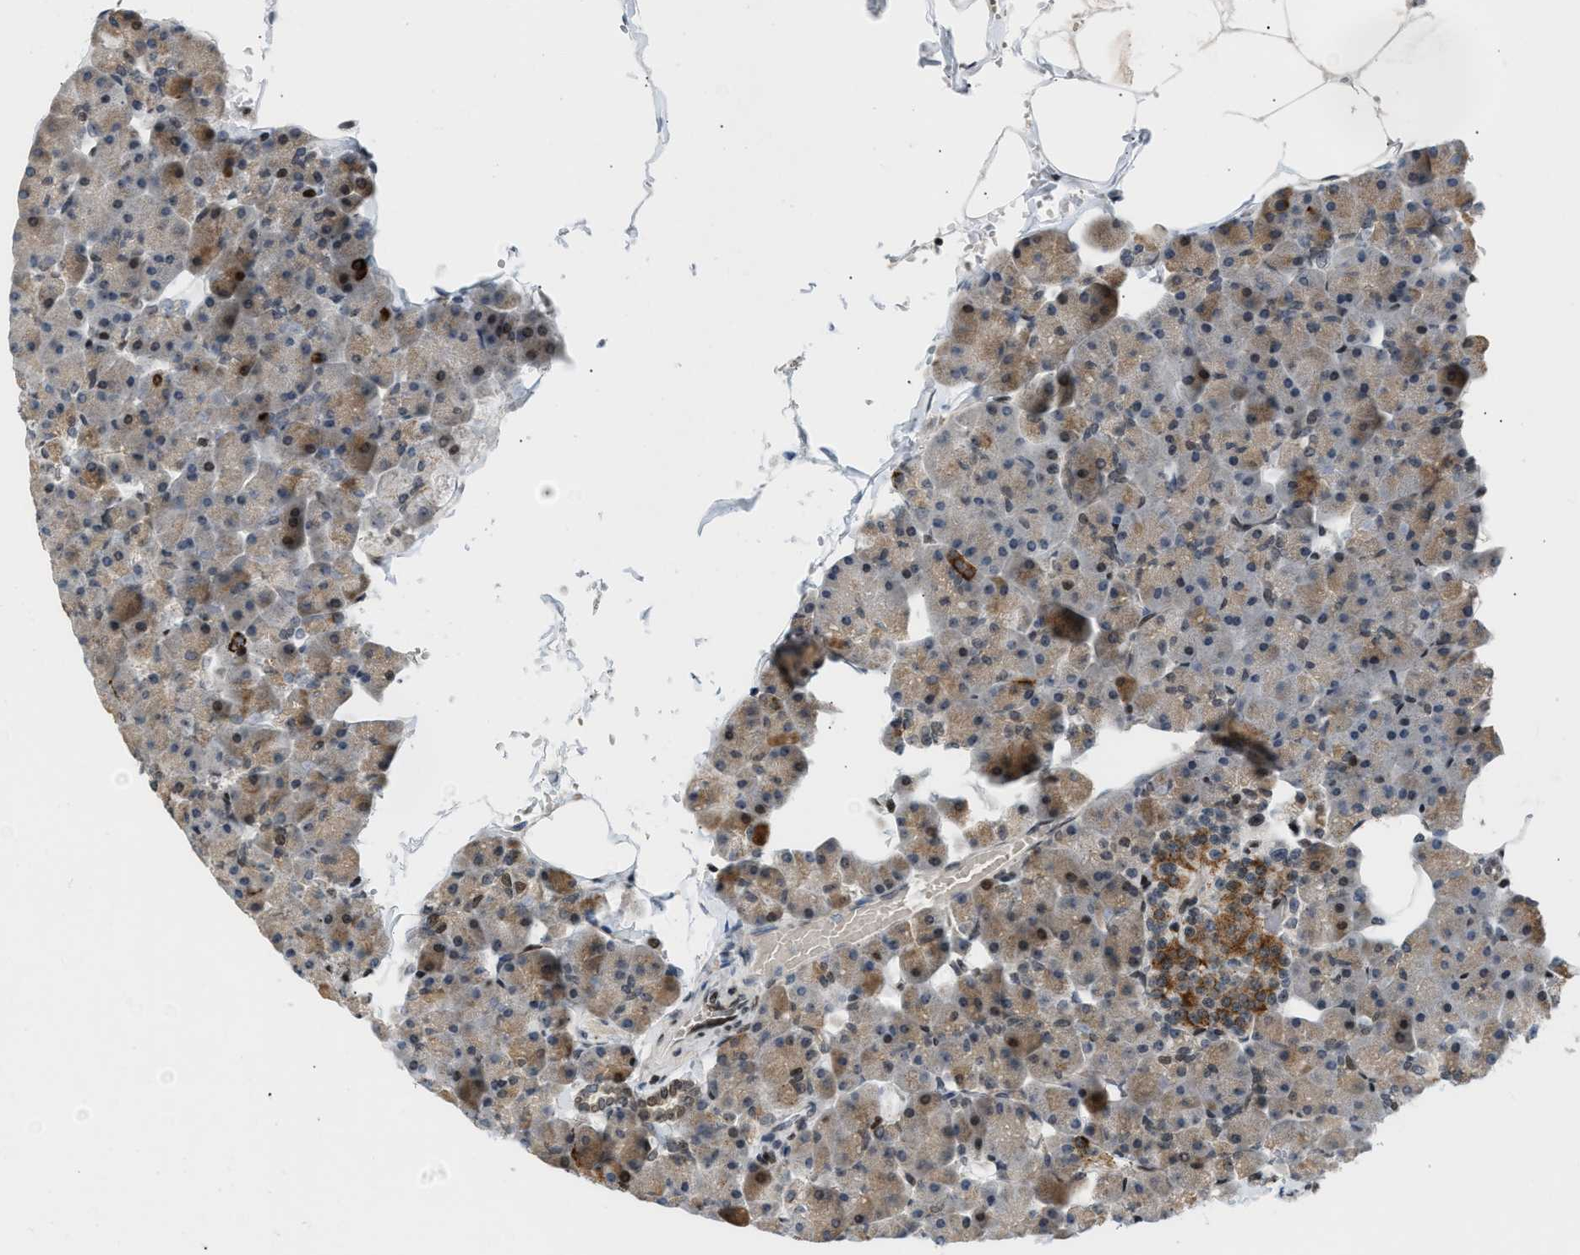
{"staining": {"intensity": "moderate", "quantity": "25%-75%", "location": "cytoplasmic/membranous"}, "tissue": "pancreas", "cell_type": "Exocrine glandular cells", "image_type": "normal", "snomed": [{"axis": "morphology", "description": "Normal tissue, NOS"}, {"axis": "topography", "description": "Pancreas"}], "caption": "Moderate cytoplasmic/membranous staining is appreciated in about 25%-75% of exocrine glandular cells in normal pancreas. The staining was performed using DAB to visualize the protein expression in brown, while the nuclei were stained in blue with hematoxylin (Magnification: 20x).", "gene": "NPS", "patient": {"sex": "male", "age": 35}}